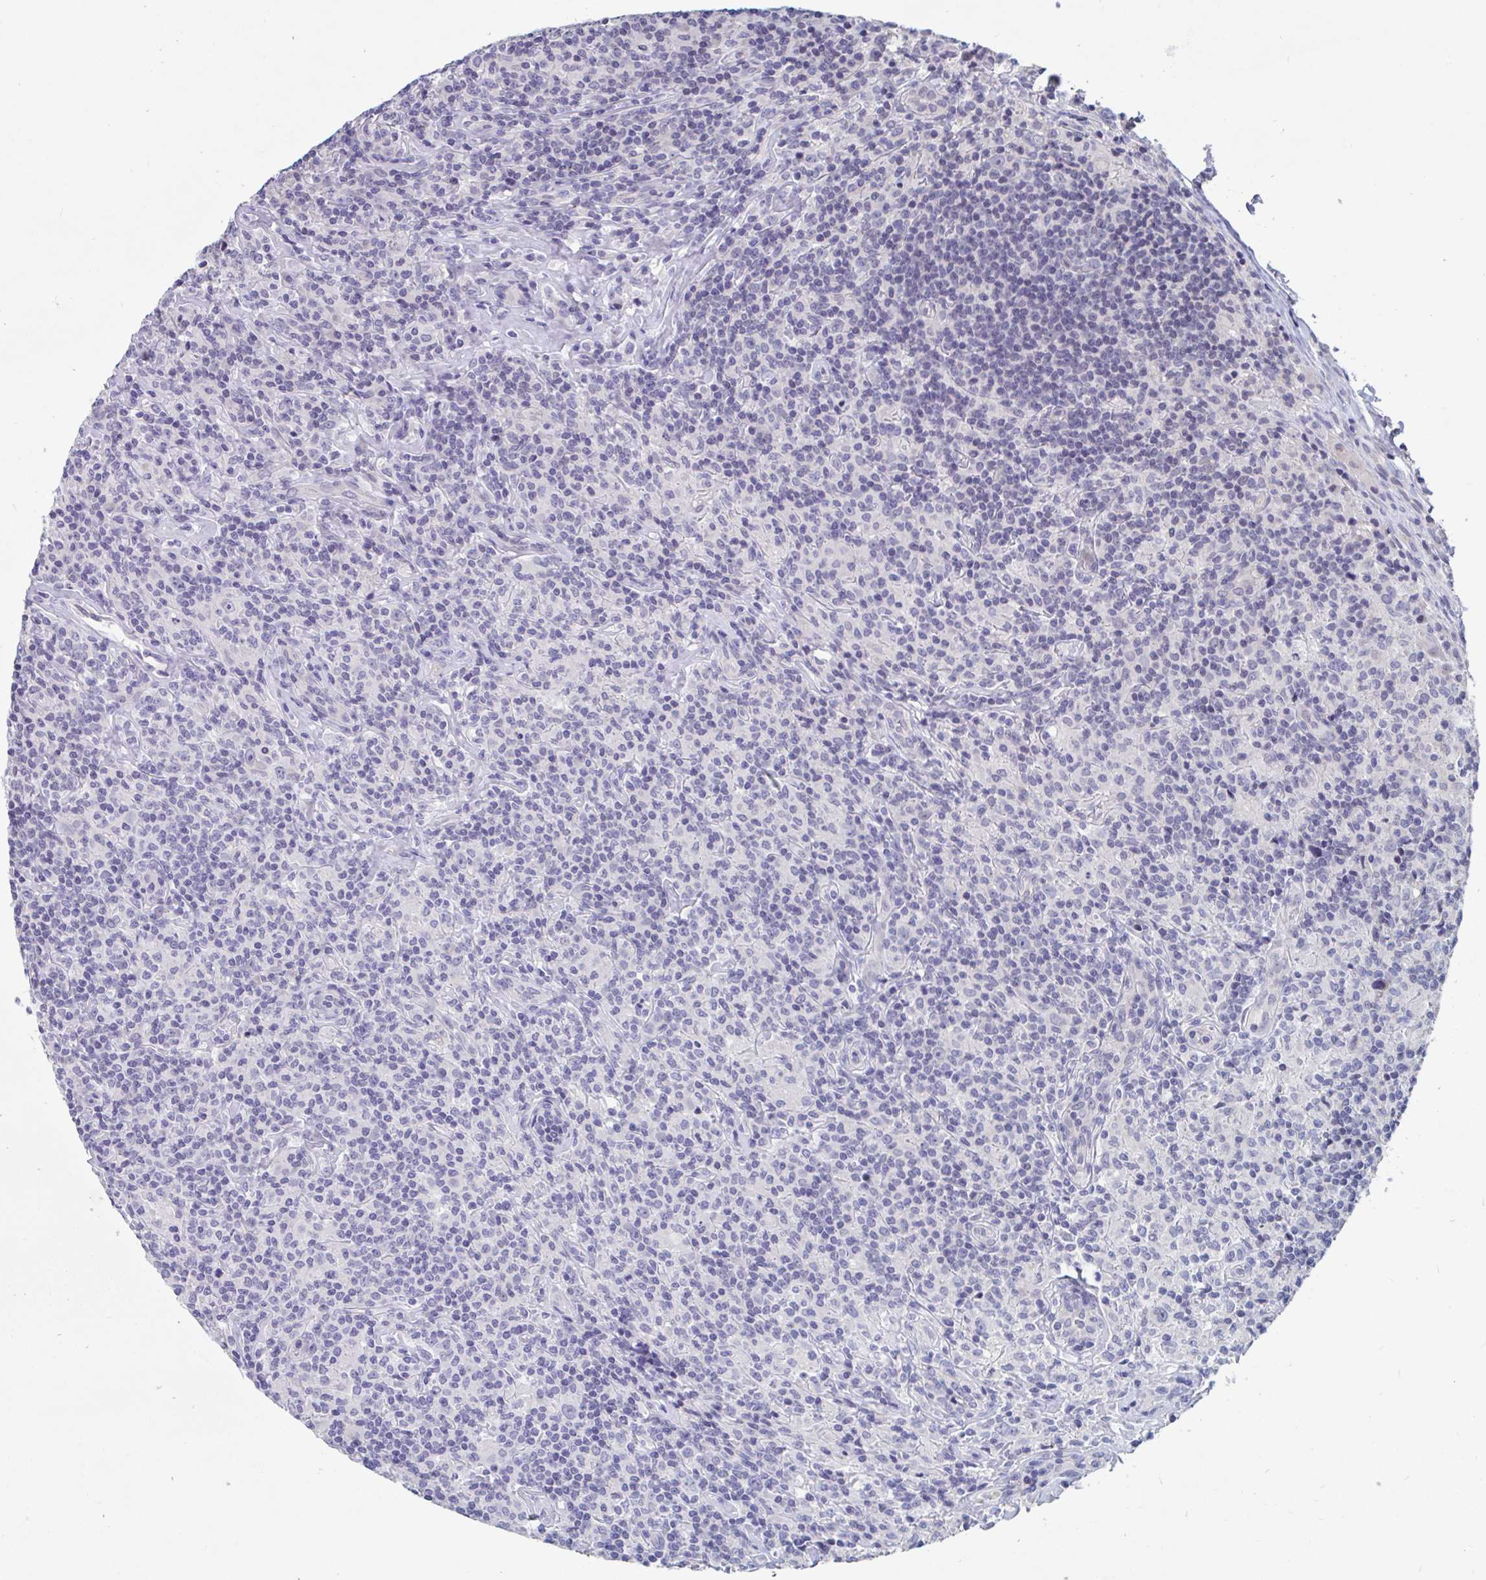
{"staining": {"intensity": "negative", "quantity": "none", "location": "none"}, "tissue": "lymphoma", "cell_type": "Tumor cells", "image_type": "cancer", "snomed": [{"axis": "morphology", "description": "Hodgkin's disease, NOS"}, {"axis": "morphology", "description": "Hodgkin's lymphoma, nodular sclerosis"}, {"axis": "topography", "description": "Lymph node"}], "caption": "Immunohistochemical staining of human Hodgkin's disease shows no significant positivity in tumor cells.", "gene": "UNKL", "patient": {"sex": "female", "age": 10}}